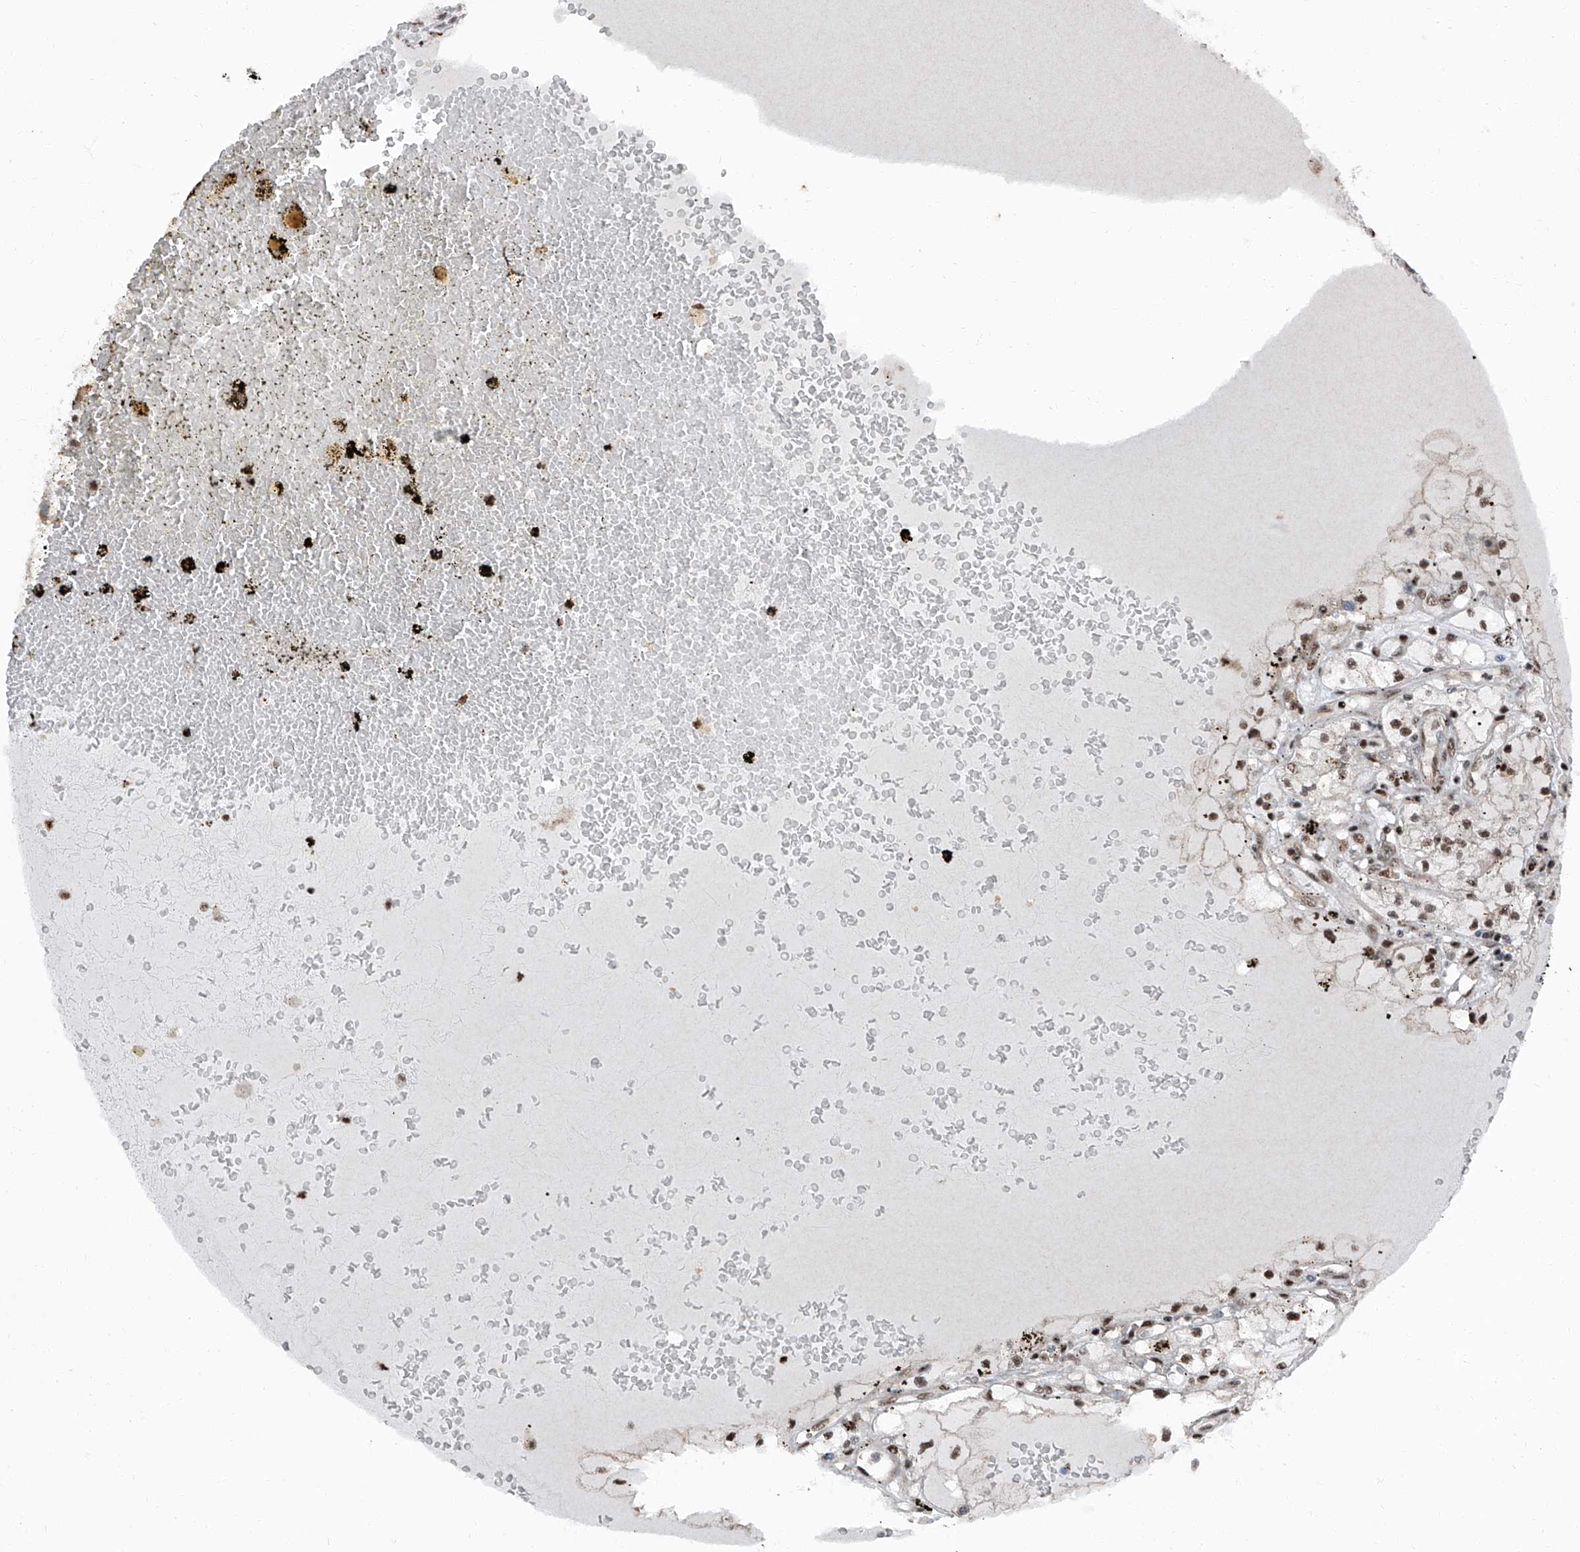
{"staining": {"intensity": "moderate", "quantity": ">75%", "location": "nuclear"}, "tissue": "renal cancer", "cell_type": "Tumor cells", "image_type": "cancer", "snomed": [{"axis": "morphology", "description": "Adenocarcinoma, NOS"}, {"axis": "topography", "description": "Kidney"}], "caption": "Protein staining of renal cancer (adenocarcinoma) tissue displays moderate nuclear staining in approximately >75% of tumor cells. (Stains: DAB (3,3'-diaminobenzidine) in brown, nuclei in blue, Microscopy: brightfield microscopy at high magnification).", "gene": "FKBP5", "patient": {"sex": "male", "age": 56}}